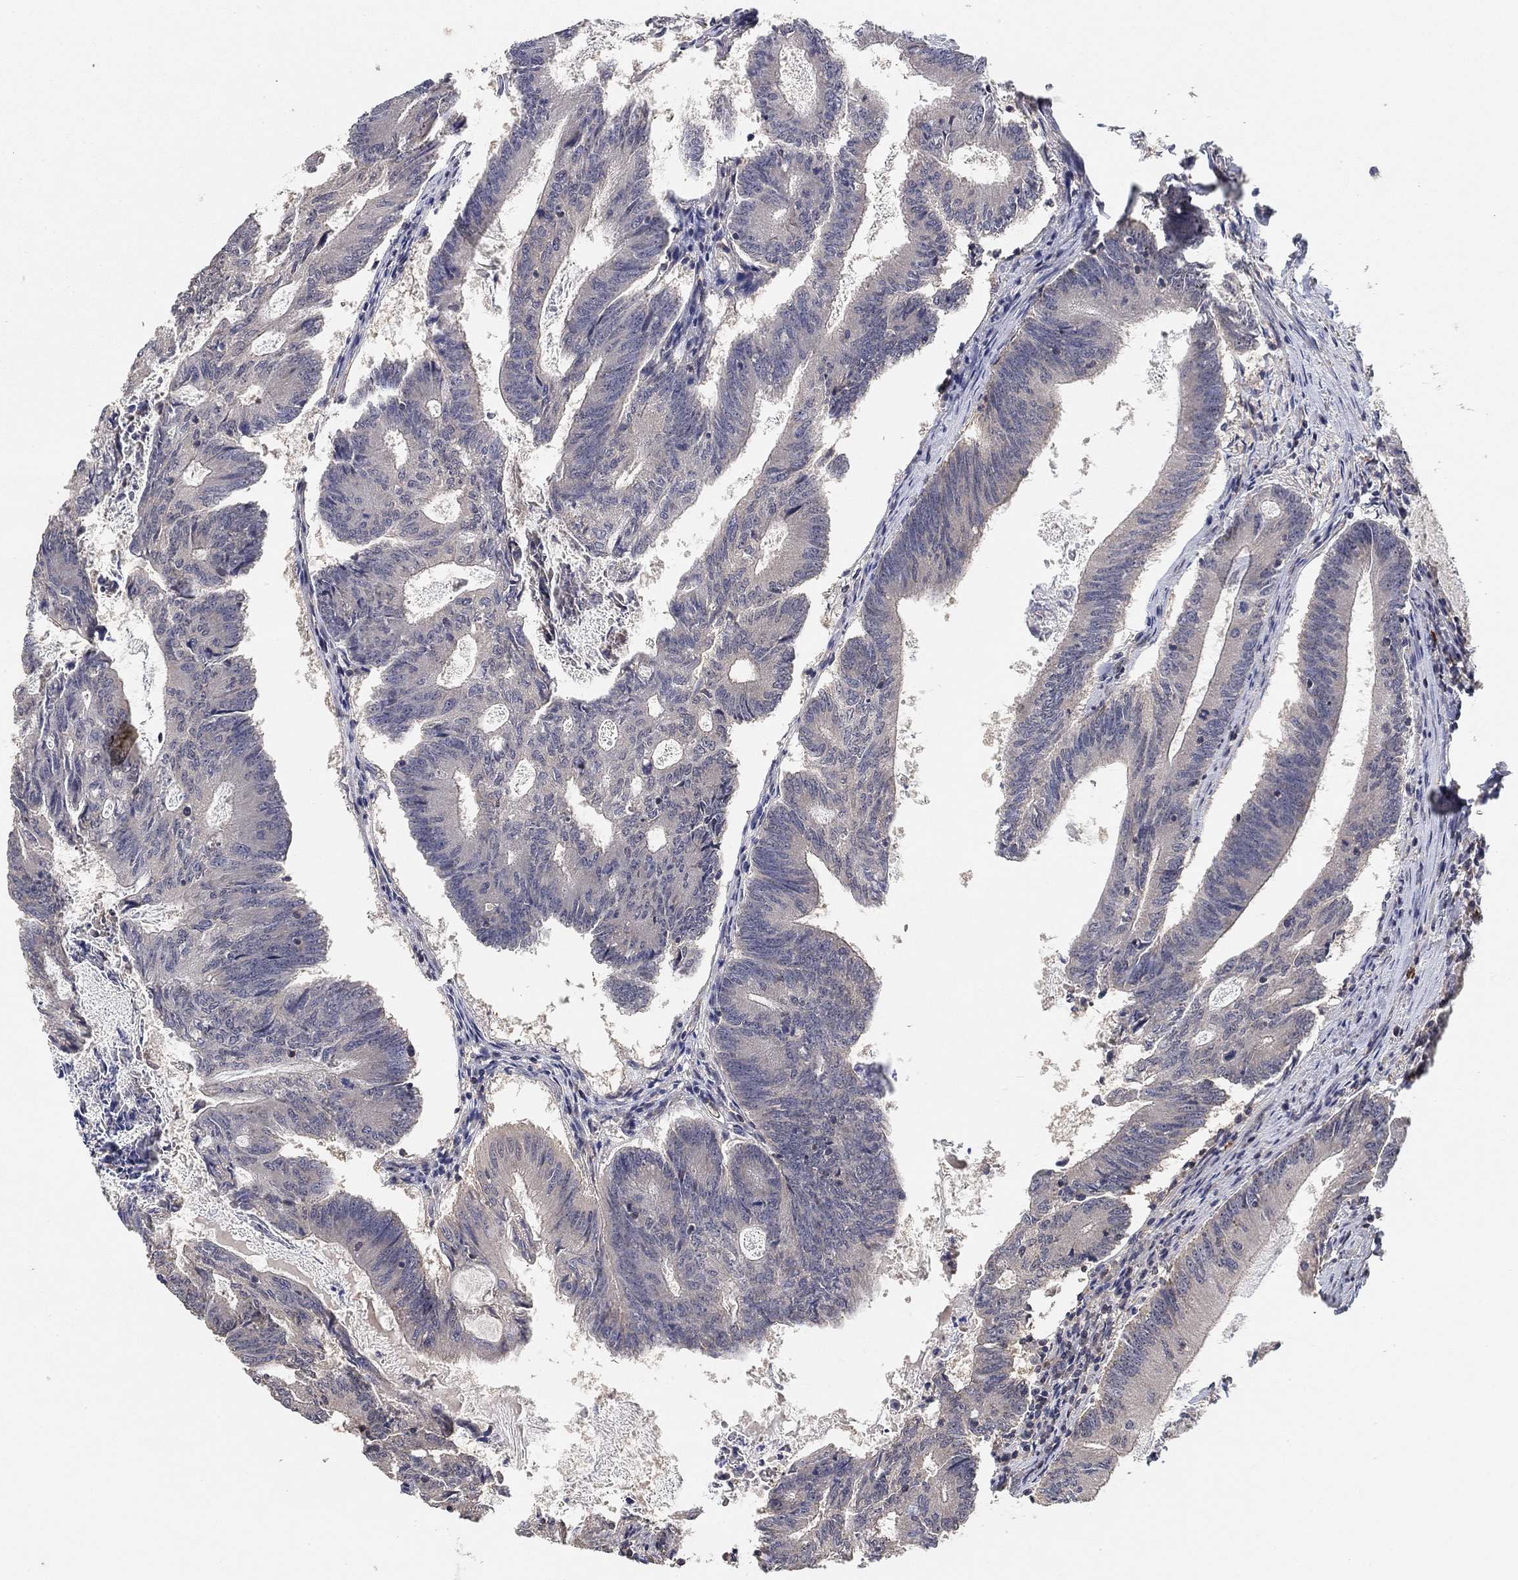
{"staining": {"intensity": "negative", "quantity": "none", "location": "none"}, "tissue": "colorectal cancer", "cell_type": "Tumor cells", "image_type": "cancer", "snomed": [{"axis": "morphology", "description": "Adenocarcinoma, NOS"}, {"axis": "topography", "description": "Colon"}], "caption": "Immunohistochemical staining of colorectal cancer shows no significant expression in tumor cells. (DAB immunohistochemistry visualized using brightfield microscopy, high magnification).", "gene": "CCDC43", "patient": {"sex": "female", "age": 70}}